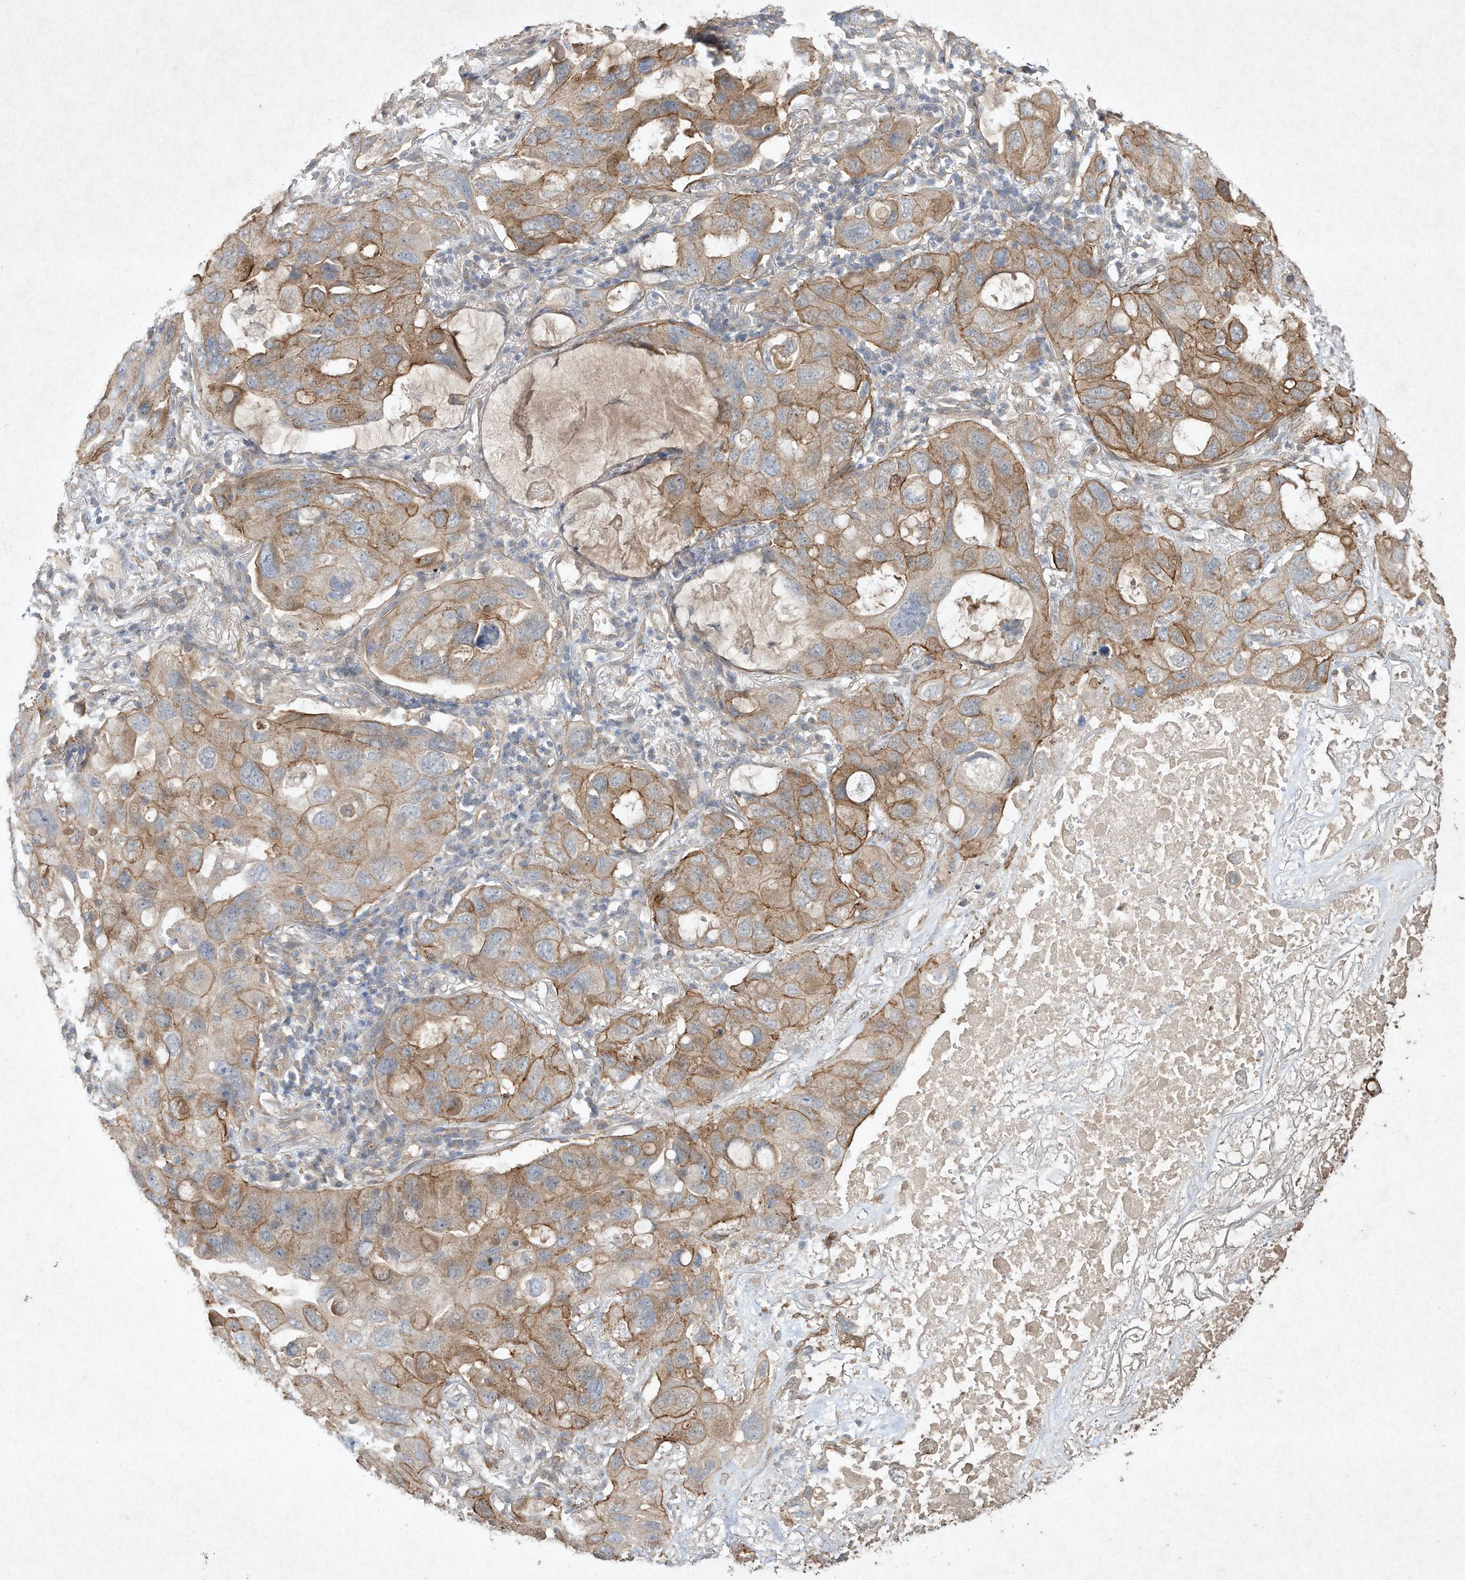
{"staining": {"intensity": "moderate", "quantity": ">75%", "location": "cytoplasmic/membranous"}, "tissue": "lung cancer", "cell_type": "Tumor cells", "image_type": "cancer", "snomed": [{"axis": "morphology", "description": "Squamous cell carcinoma, NOS"}, {"axis": "topography", "description": "Lung"}], "caption": "This is an image of immunohistochemistry staining of squamous cell carcinoma (lung), which shows moderate positivity in the cytoplasmic/membranous of tumor cells.", "gene": "HTR5A", "patient": {"sex": "female", "age": 73}}